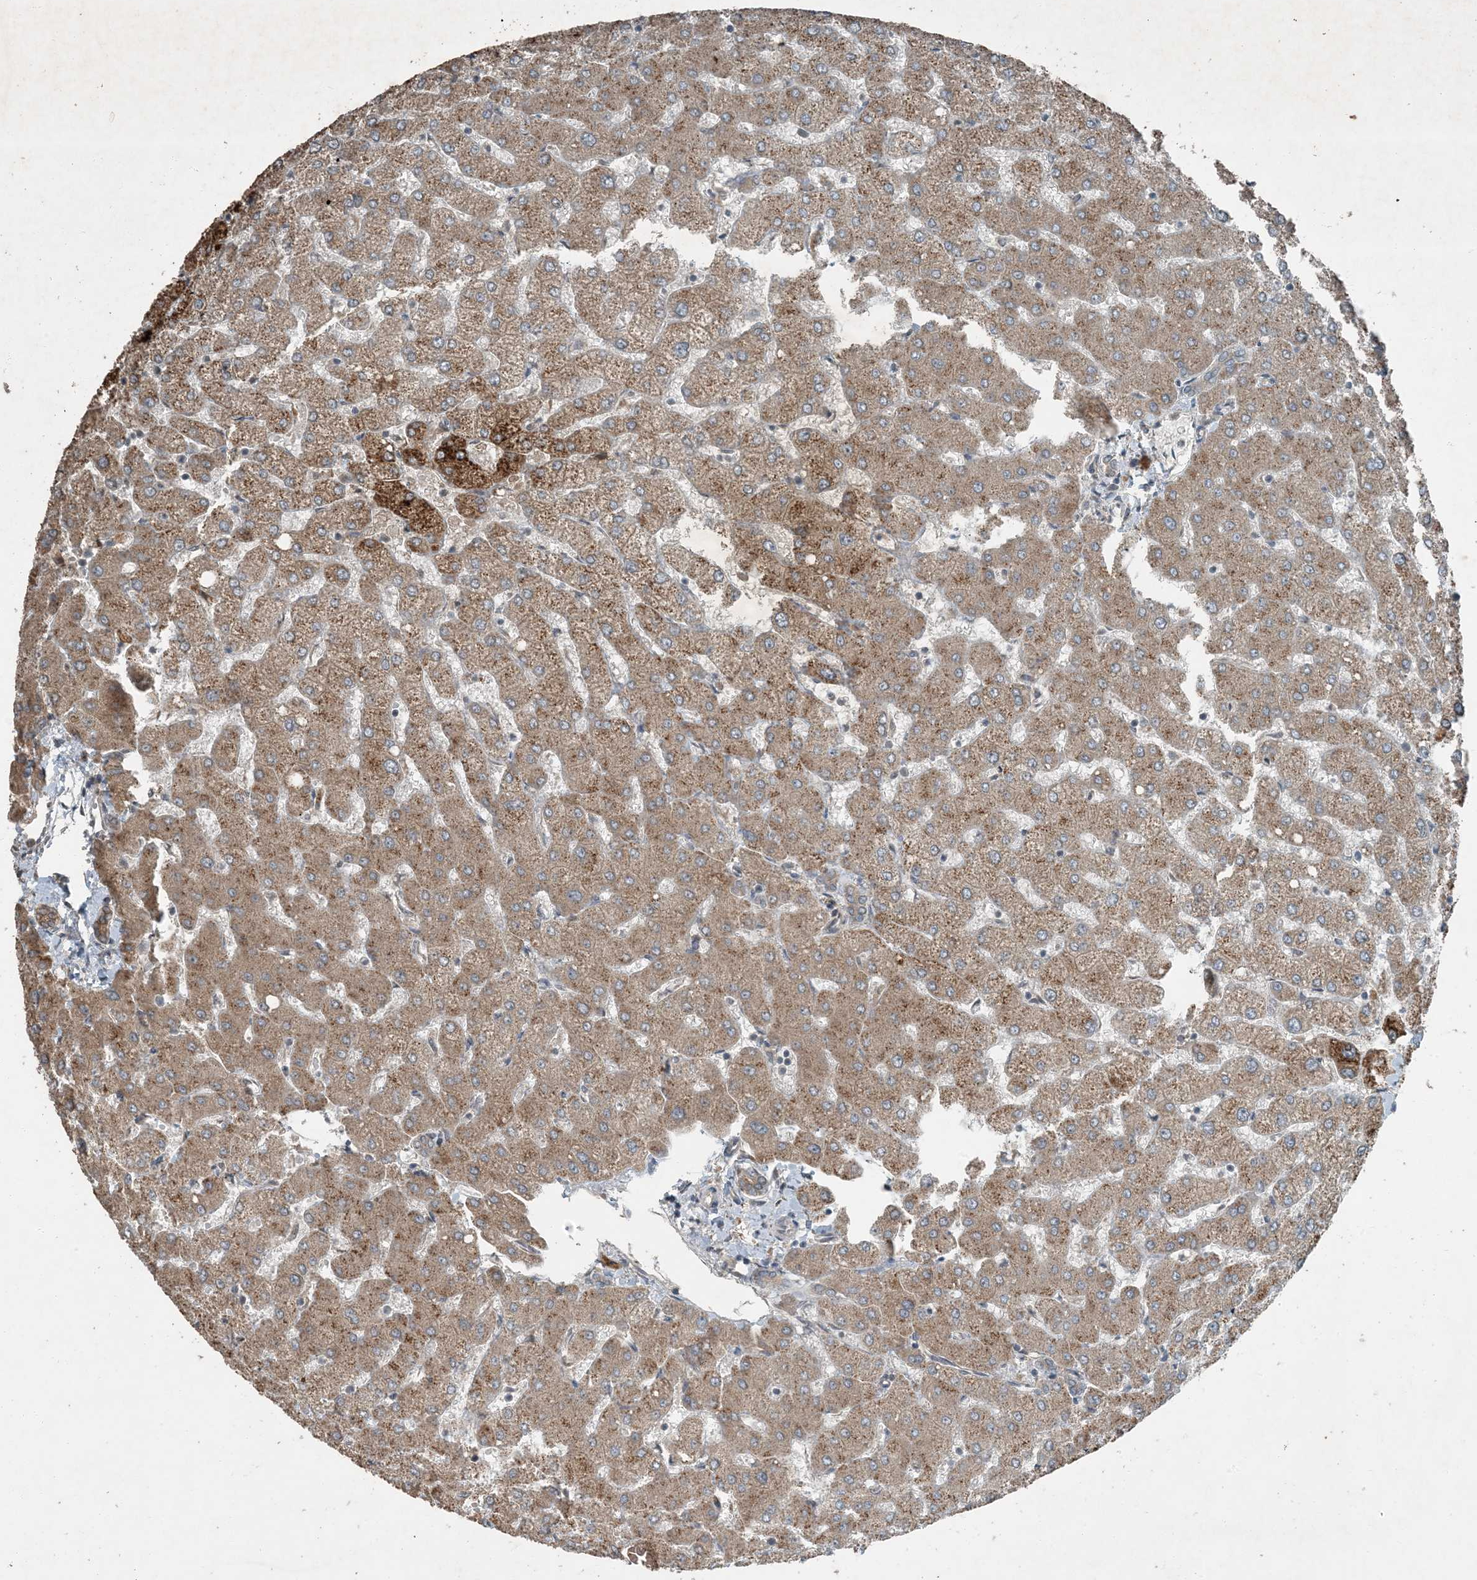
{"staining": {"intensity": "moderate", "quantity": ">75%", "location": "cytoplasmic/membranous"}, "tissue": "liver", "cell_type": "Cholangiocytes", "image_type": "normal", "snomed": [{"axis": "morphology", "description": "Normal tissue, NOS"}, {"axis": "topography", "description": "Liver"}], "caption": "Immunohistochemical staining of normal liver demonstrates moderate cytoplasmic/membranous protein positivity in approximately >75% of cholangiocytes.", "gene": "MDN1", "patient": {"sex": "female", "age": 54}}